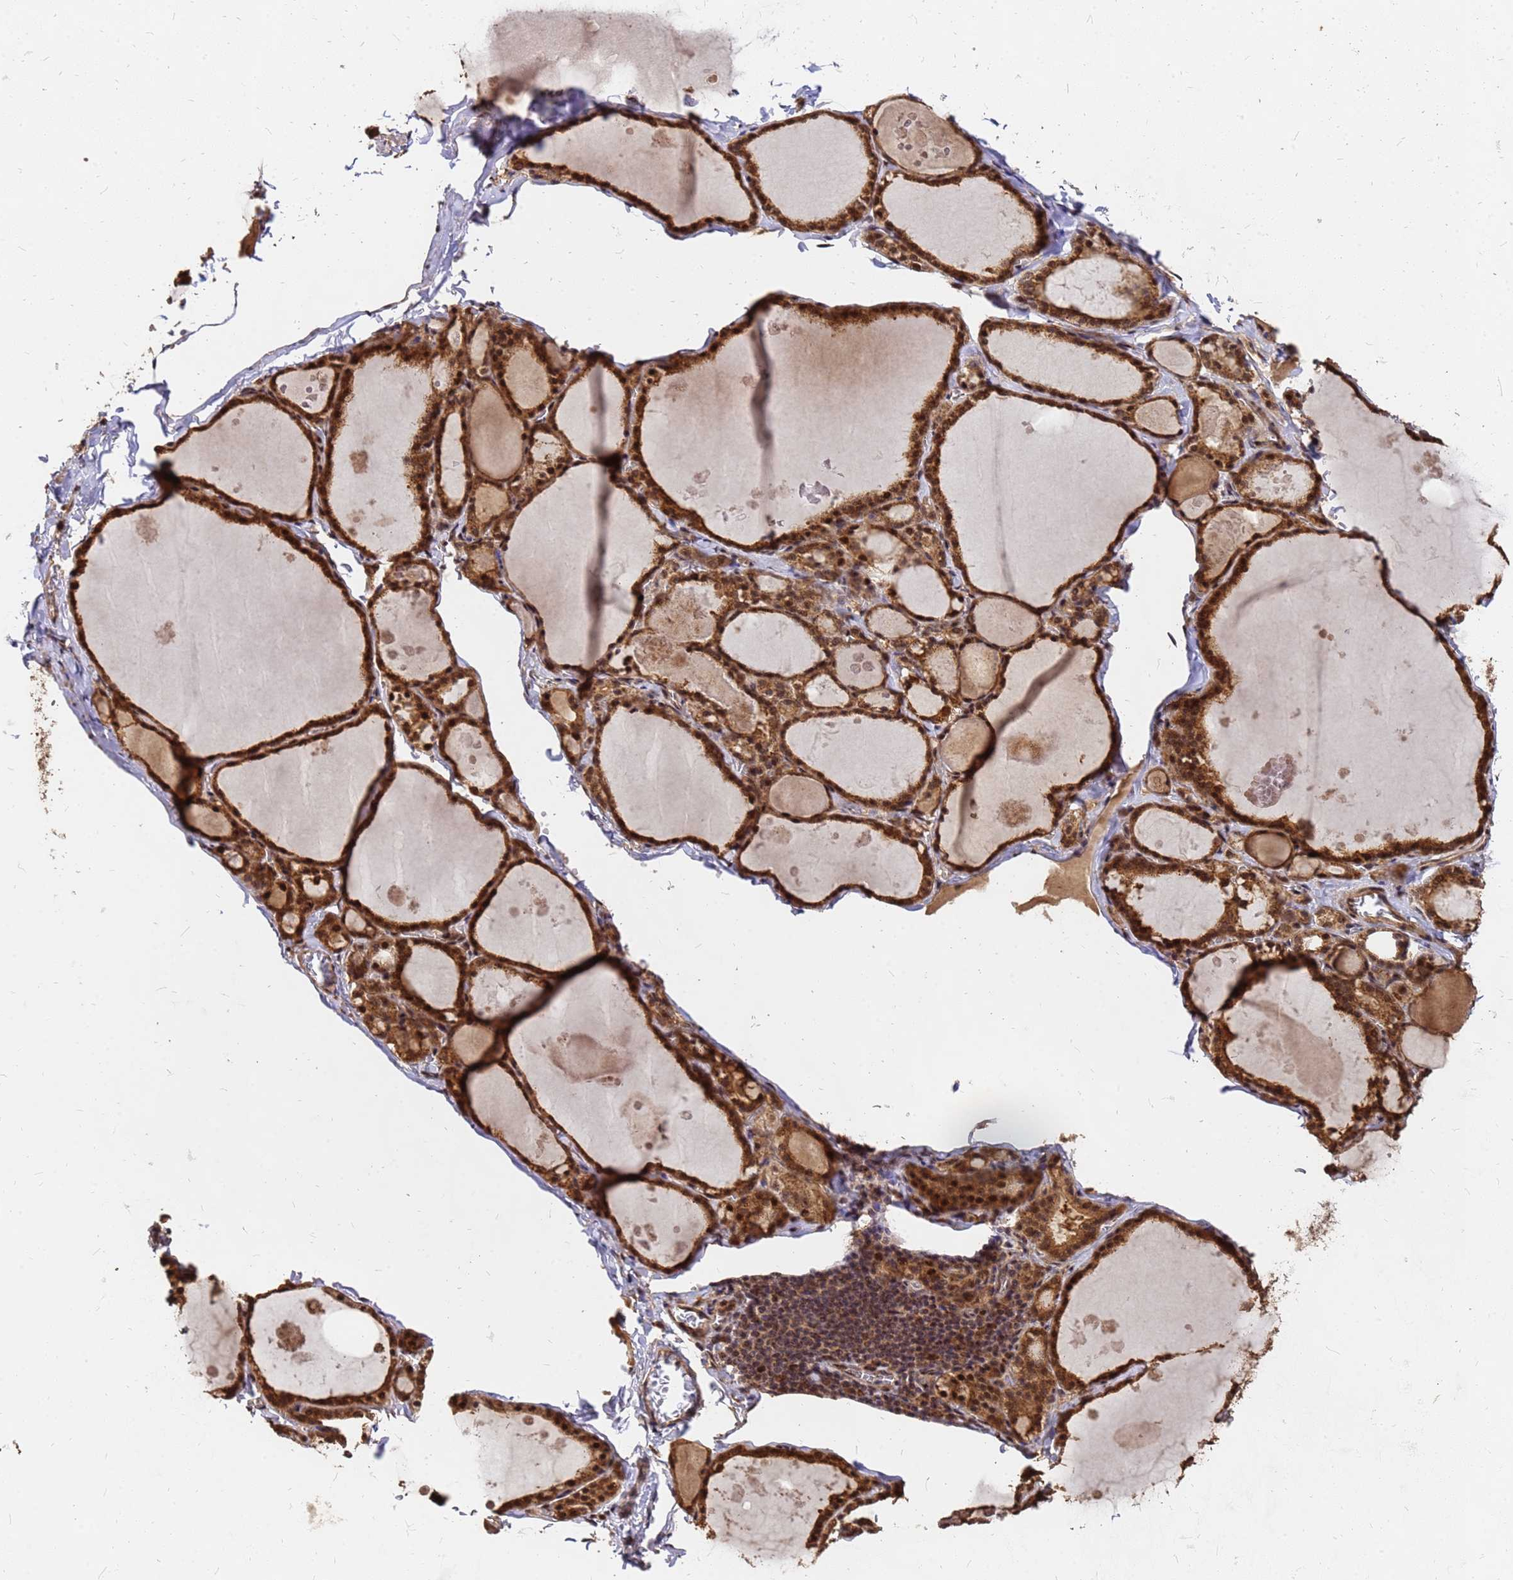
{"staining": {"intensity": "strong", "quantity": ">75%", "location": "cytoplasmic/membranous,nuclear"}, "tissue": "thyroid gland", "cell_type": "Glandular cells", "image_type": "normal", "snomed": [{"axis": "morphology", "description": "Normal tissue, NOS"}, {"axis": "topography", "description": "Thyroid gland"}], "caption": "Strong cytoplasmic/membranous,nuclear positivity for a protein is seen in about >75% of glandular cells of normal thyroid gland using immunohistochemistry (IHC).", "gene": "GPATCH8", "patient": {"sex": "male", "age": 56}}